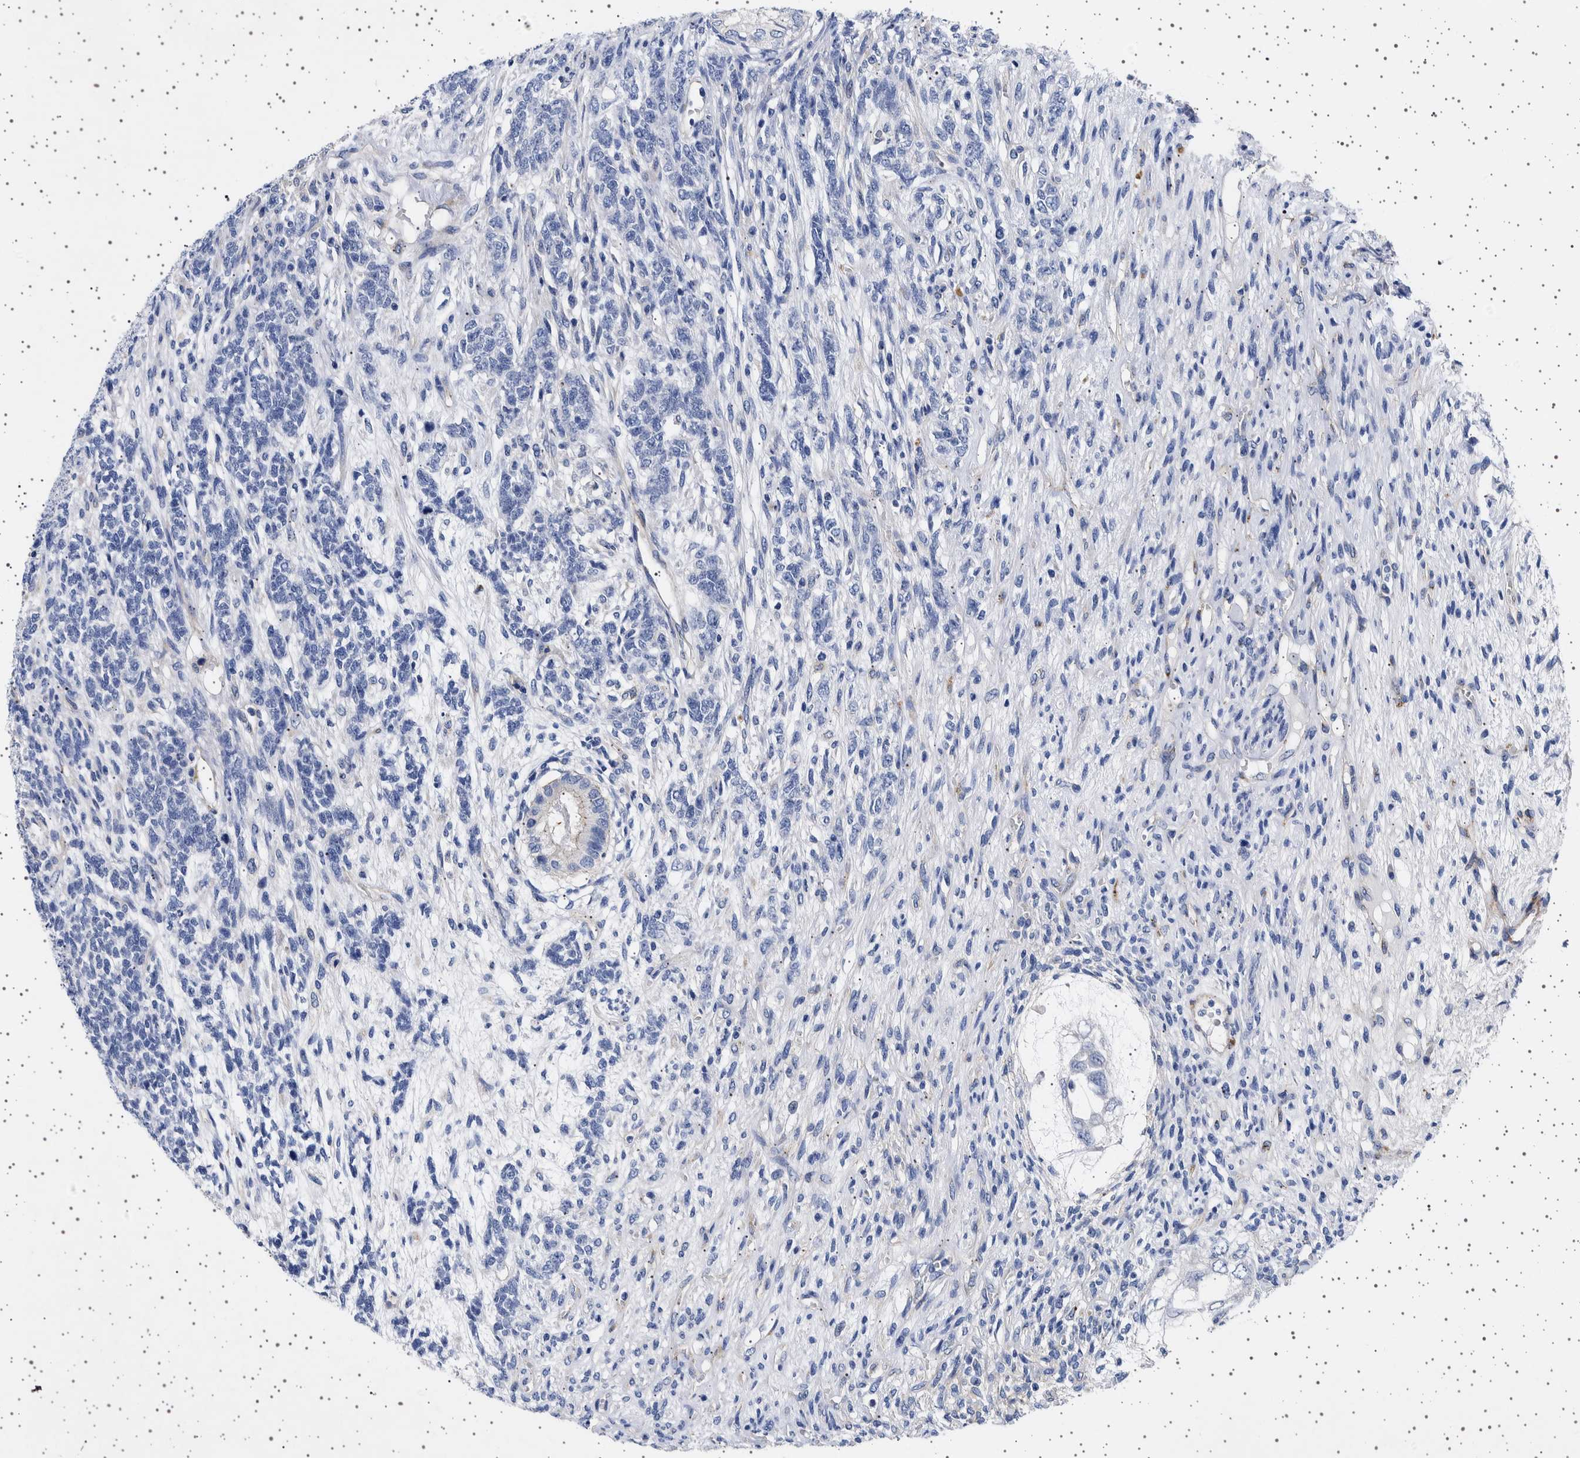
{"staining": {"intensity": "negative", "quantity": "none", "location": "none"}, "tissue": "testis cancer", "cell_type": "Tumor cells", "image_type": "cancer", "snomed": [{"axis": "morphology", "description": "Seminoma, NOS"}, {"axis": "topography", "description": "Testis"}], "caption": "The histopathology image displays no staining of tumor cells in testis seminoma.", "gene": "SEPTIN4", "patient": {"sex": "male", "age": 28}}